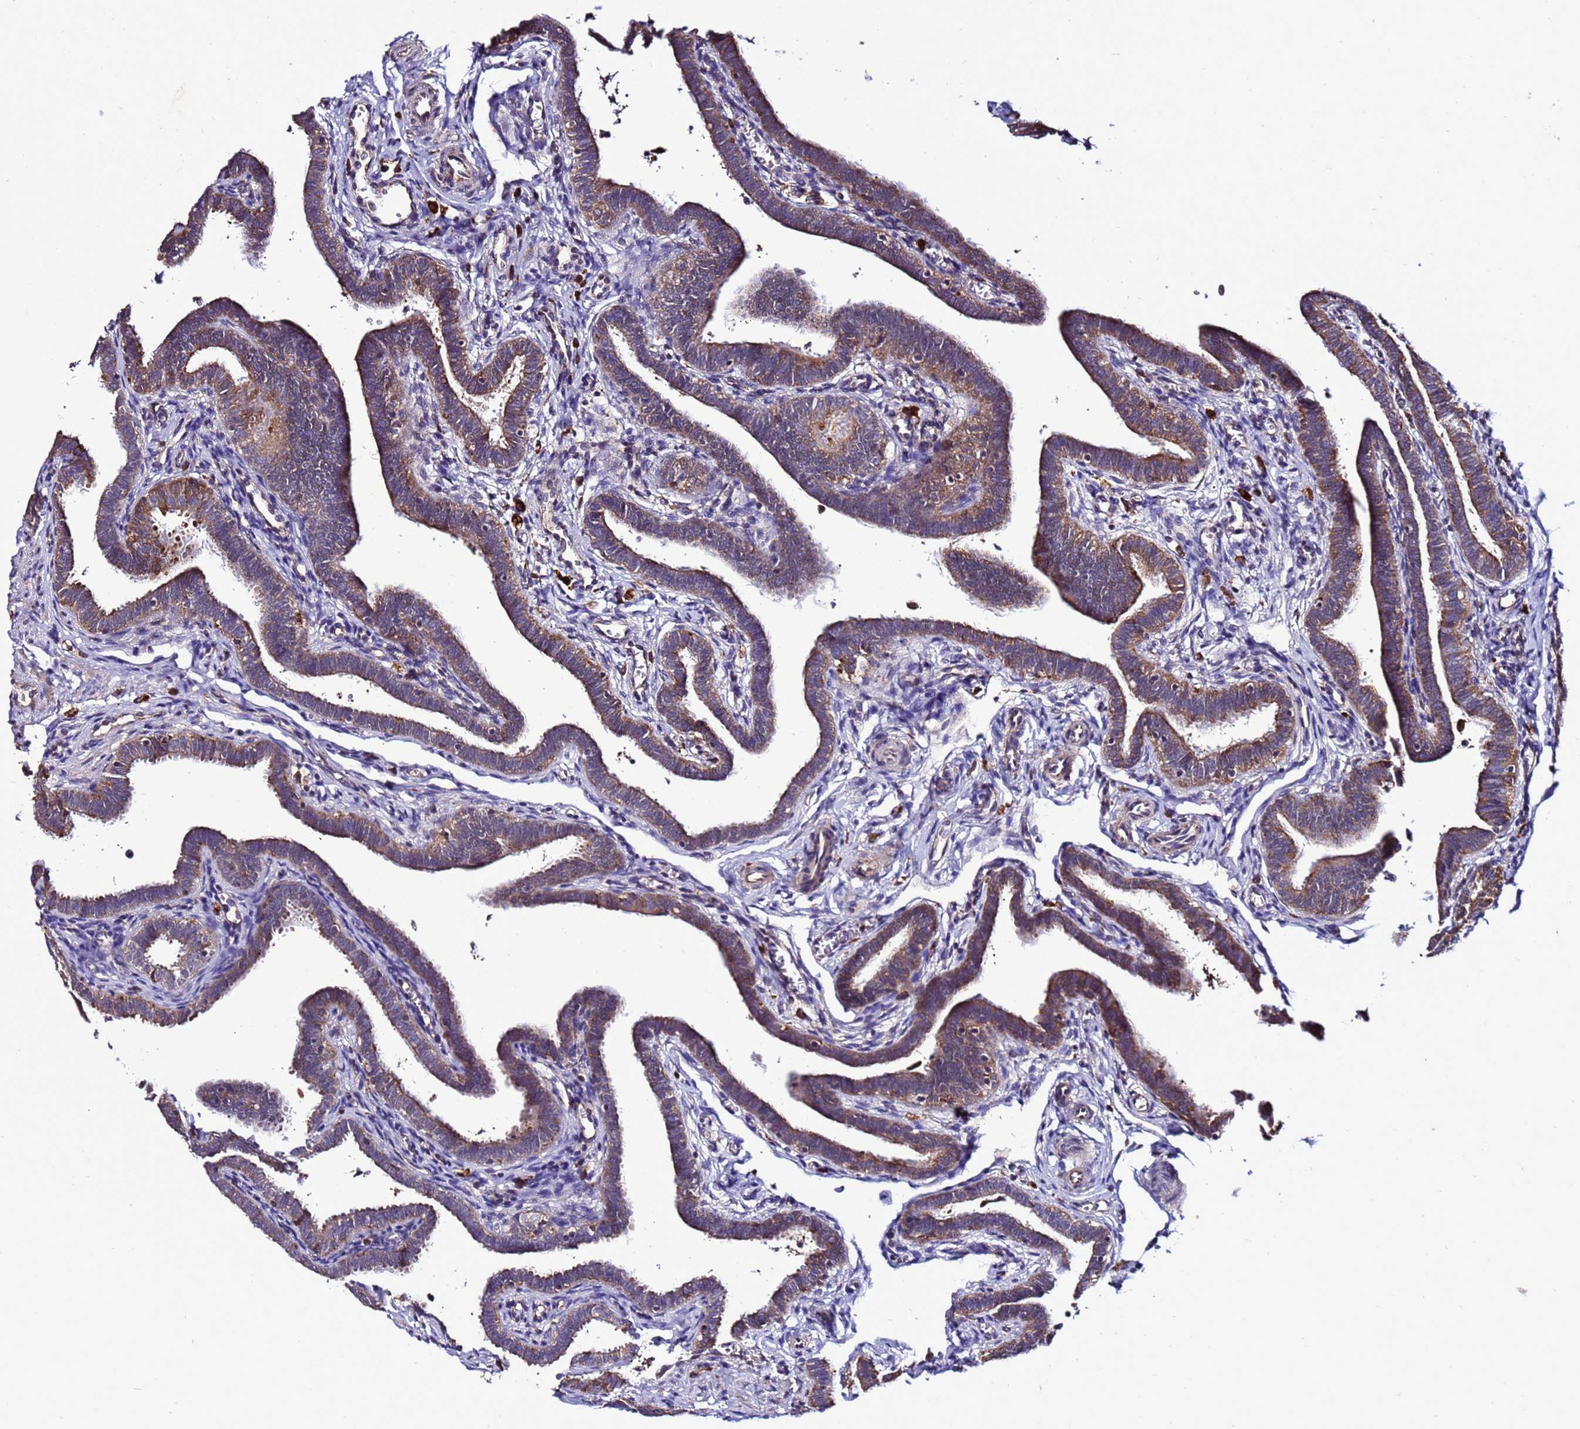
{"staining": {"intensity": "moderate", "quantity": ">75%", "location": "cytoplasmic/membranous"}, "tissue": "fallopian tube", "cell_type": "Glandular cells", "image_type": "normal", "snomed": [{"axis": "morphology", "description": "Normal tissue, NOS"}, {"axis": "topography", "description": "Fallopian tube"}], "caption": "Immunohistochemistry (IHC) image of unremarkable fallopian tube stained for a protein (brown), which demonstrates medium levels of moderate cytoplasmic/membranous positivity in approximately >75% of glandular cells.", "gene": "ANTKMT", "patient": {"sex": "female", "age": 36}}